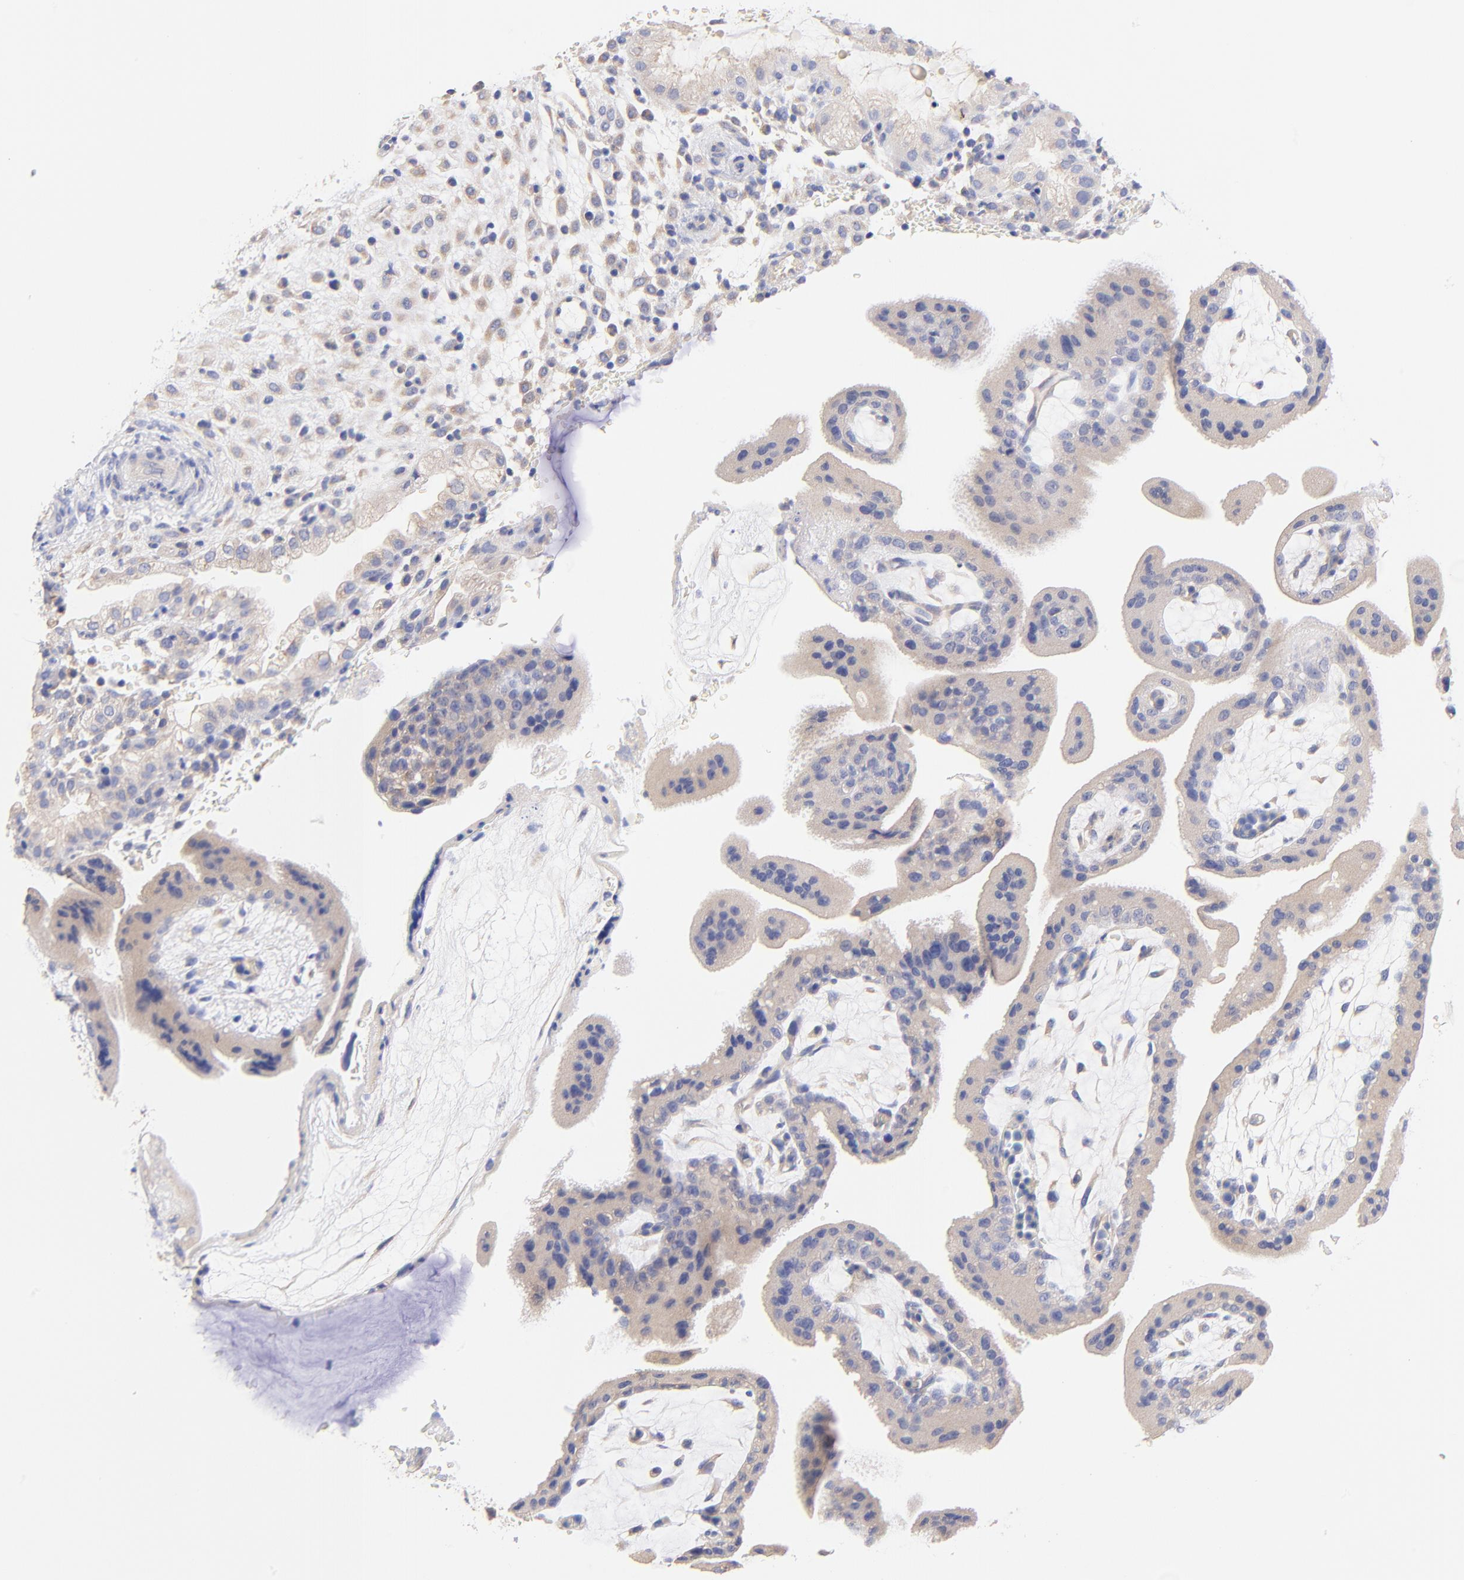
{"staining": {"intensity": "weak", "quantity": ">75%", "location": "cytoplasmic/membranous"}, "tissue": "placenta", "cell_type": "Decidual cells", "image_type": "normal", "snomed": [{"axis": "morphology", "description": "Normal tissue, NOS"}, {"axis": "topography", "description": "Placenta"}], "caption": "Normal placenta demonstrates weak cytoplasmic/membranous positivity in approximately >75% of decidual cells, visualized by immunohistochemistry.", "gene": "TNFRSF13C", "patient": {"sex": "female", "age": 35}}